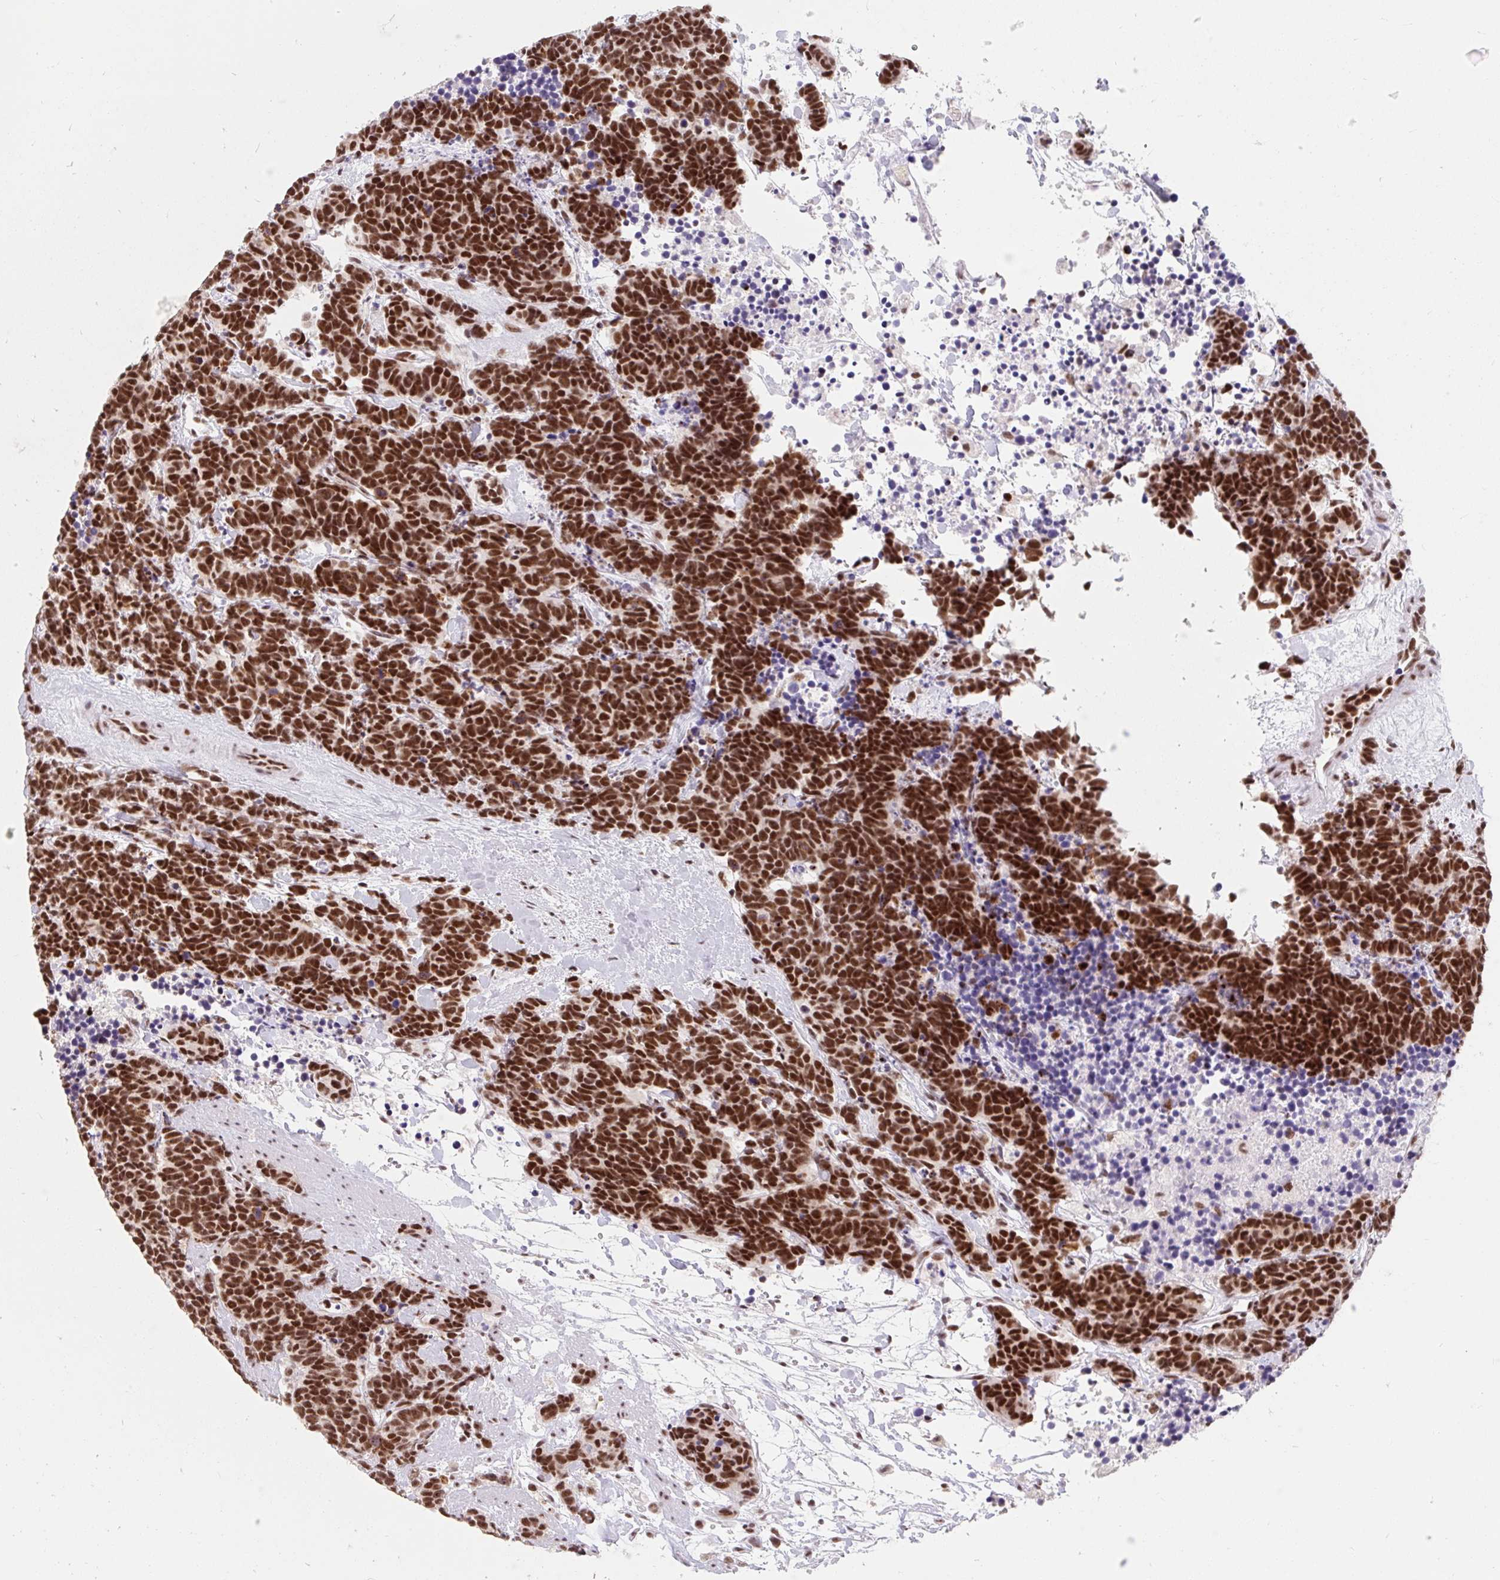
{"staining": {"intensity": "strong", "quantity": ">75%", "location": "nuclear"}, "tissue": "carcinoid", "cell_type": "Tumor cells", "image_type": "cancer", "snomed": [{"axis": "morphology", "description": "Carcinoma, NOS"}, {"axis": "morphology", "description": "Carcinoid, malignant, NOS"}, {"axis": "topography", "description": "Prostate"}], "caption": "IHC micrograph of carcinoma stained for a protein (brown), which reveals high levels of strong nuclear staining in about >75% of tumor cells.", "gene": "SRSF10", "patient": {"sex": "male", "age": 57}}